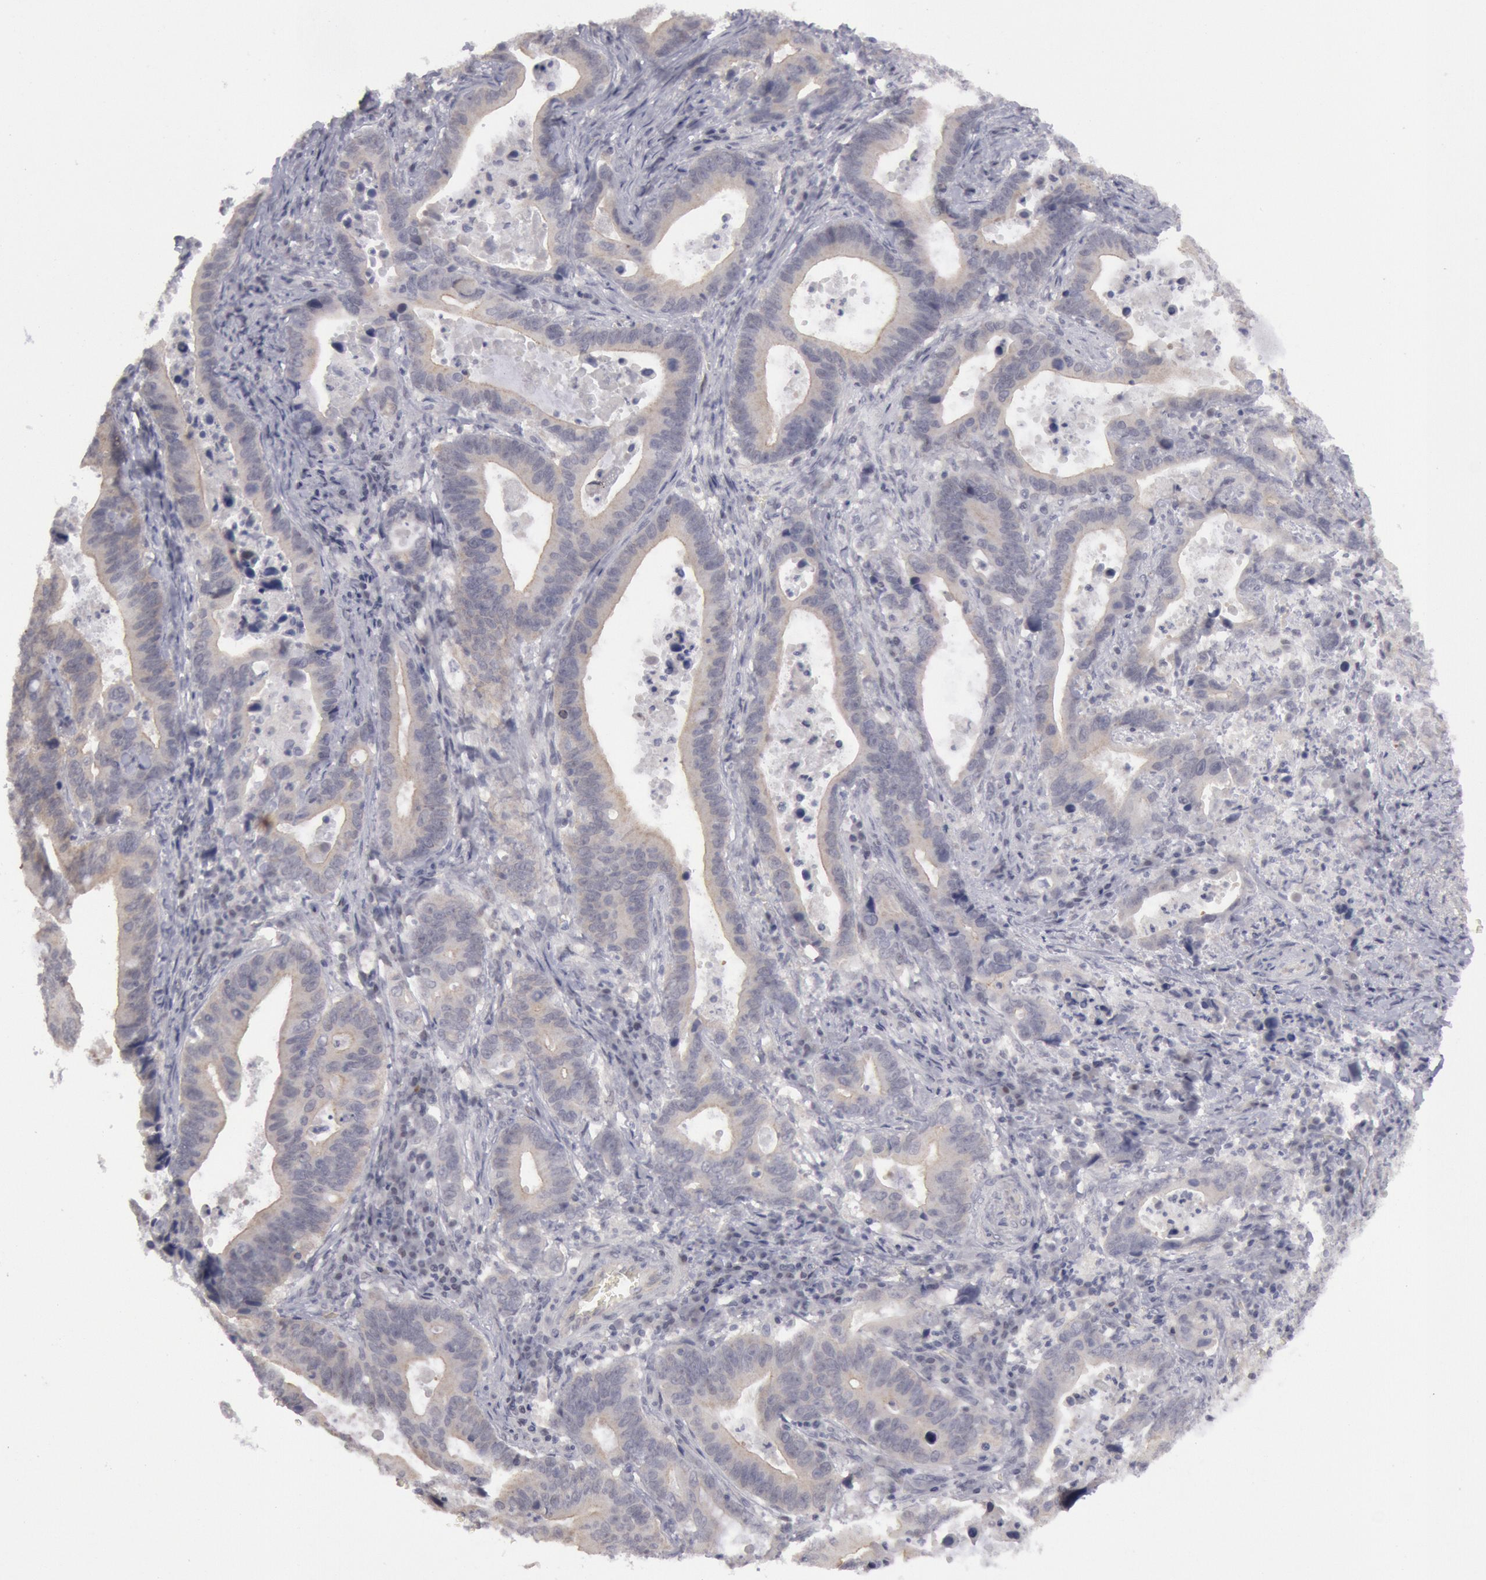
{"staining": {"intensity": "negative", "quantity": "none", "location": "none"}, "tissue": "stomach cancer", "cell_type": "Tumor cells", "image_type": "cancer", "snomed": [{"axis": "morphology", "description": "Adenocarcinoma, NOS"}, {"axis": "topography", "description": "Stomach, upper"}], "caption": "IHC histopathology image of adenocarcinoma (stomach) stained for a protein (brown), which exhibits no staining in tumor cells.", "gene": "JOSD1", "patient": {"sex": "male", "age": 63}}